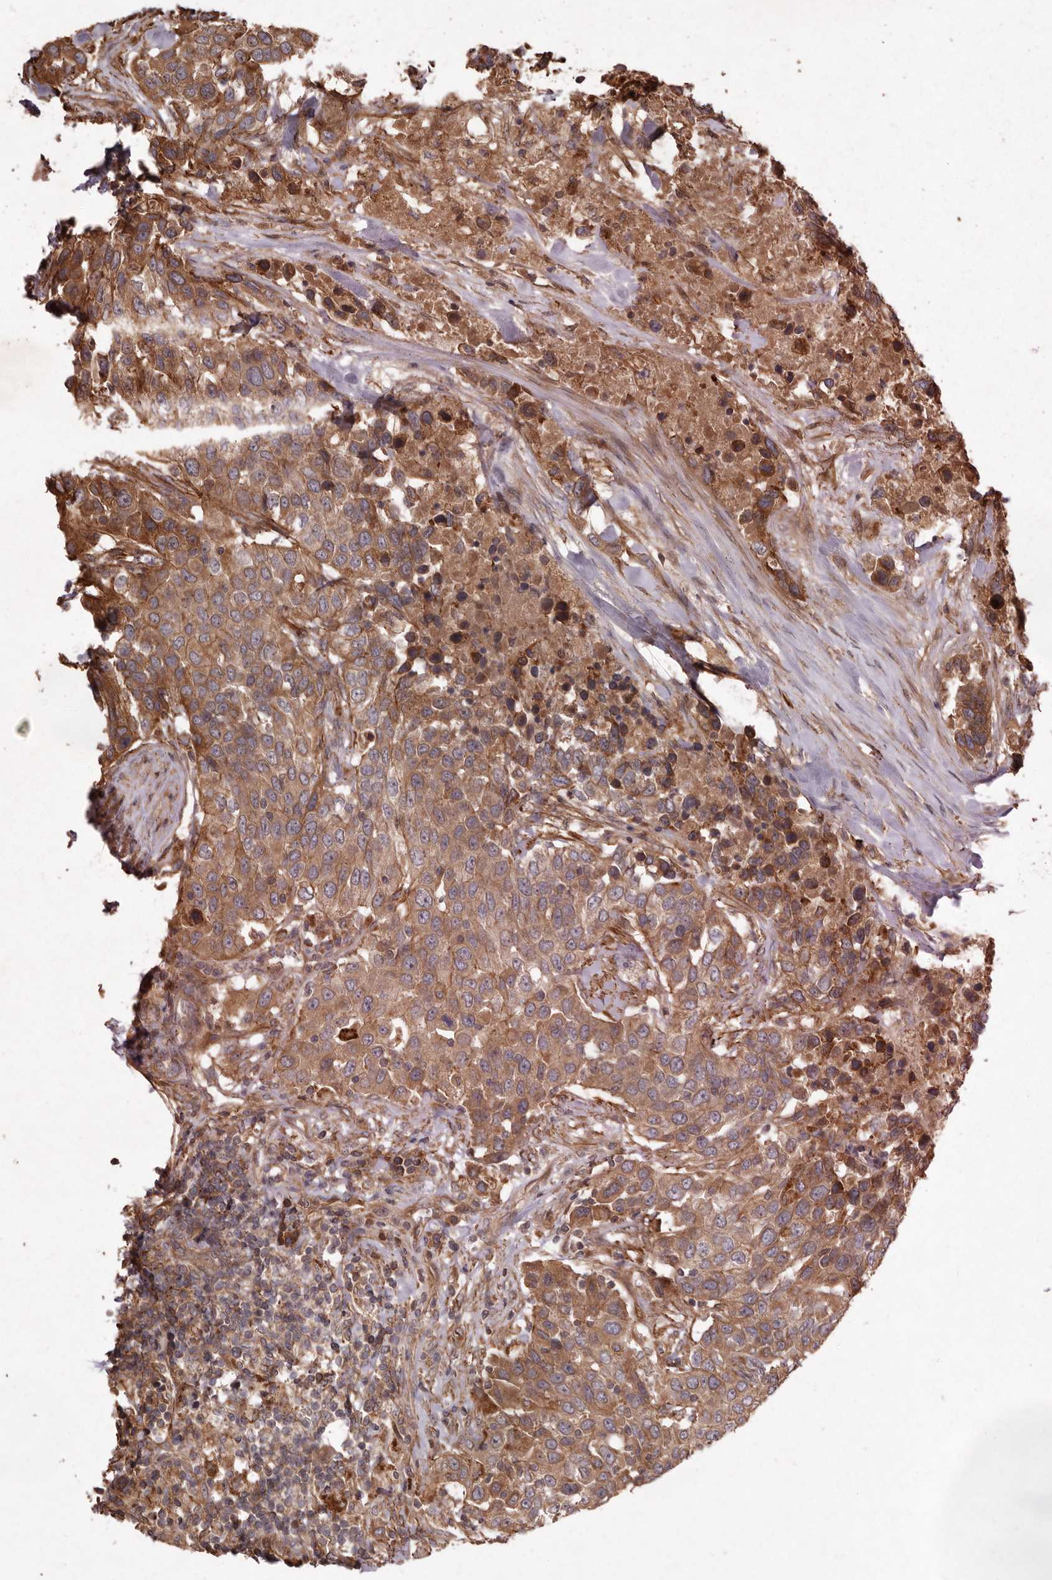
{"staining": {"intensity": "moderate", "quantity": ">75%", "location": "cytoplasmic/membranous"}, "tissue": "urothelial cancer", "cell_type": "Tumor cells", "image_type": "cancer", "snomed": [{"axis": "morphology", "description": "Urothelial carcinoma, High grade"}, {"axis": "topography", "description": "Urinary bladder"}], "caption": "A histopathology image showing moderate cytoplasmic/membranous staining in about >75% of tumor cells in high-grade urothelial carcinoma, as visualized by brown immunohistochemical staining.", "gene": "SEMA3A", "patient": {"sex": "female", "age": 80}}